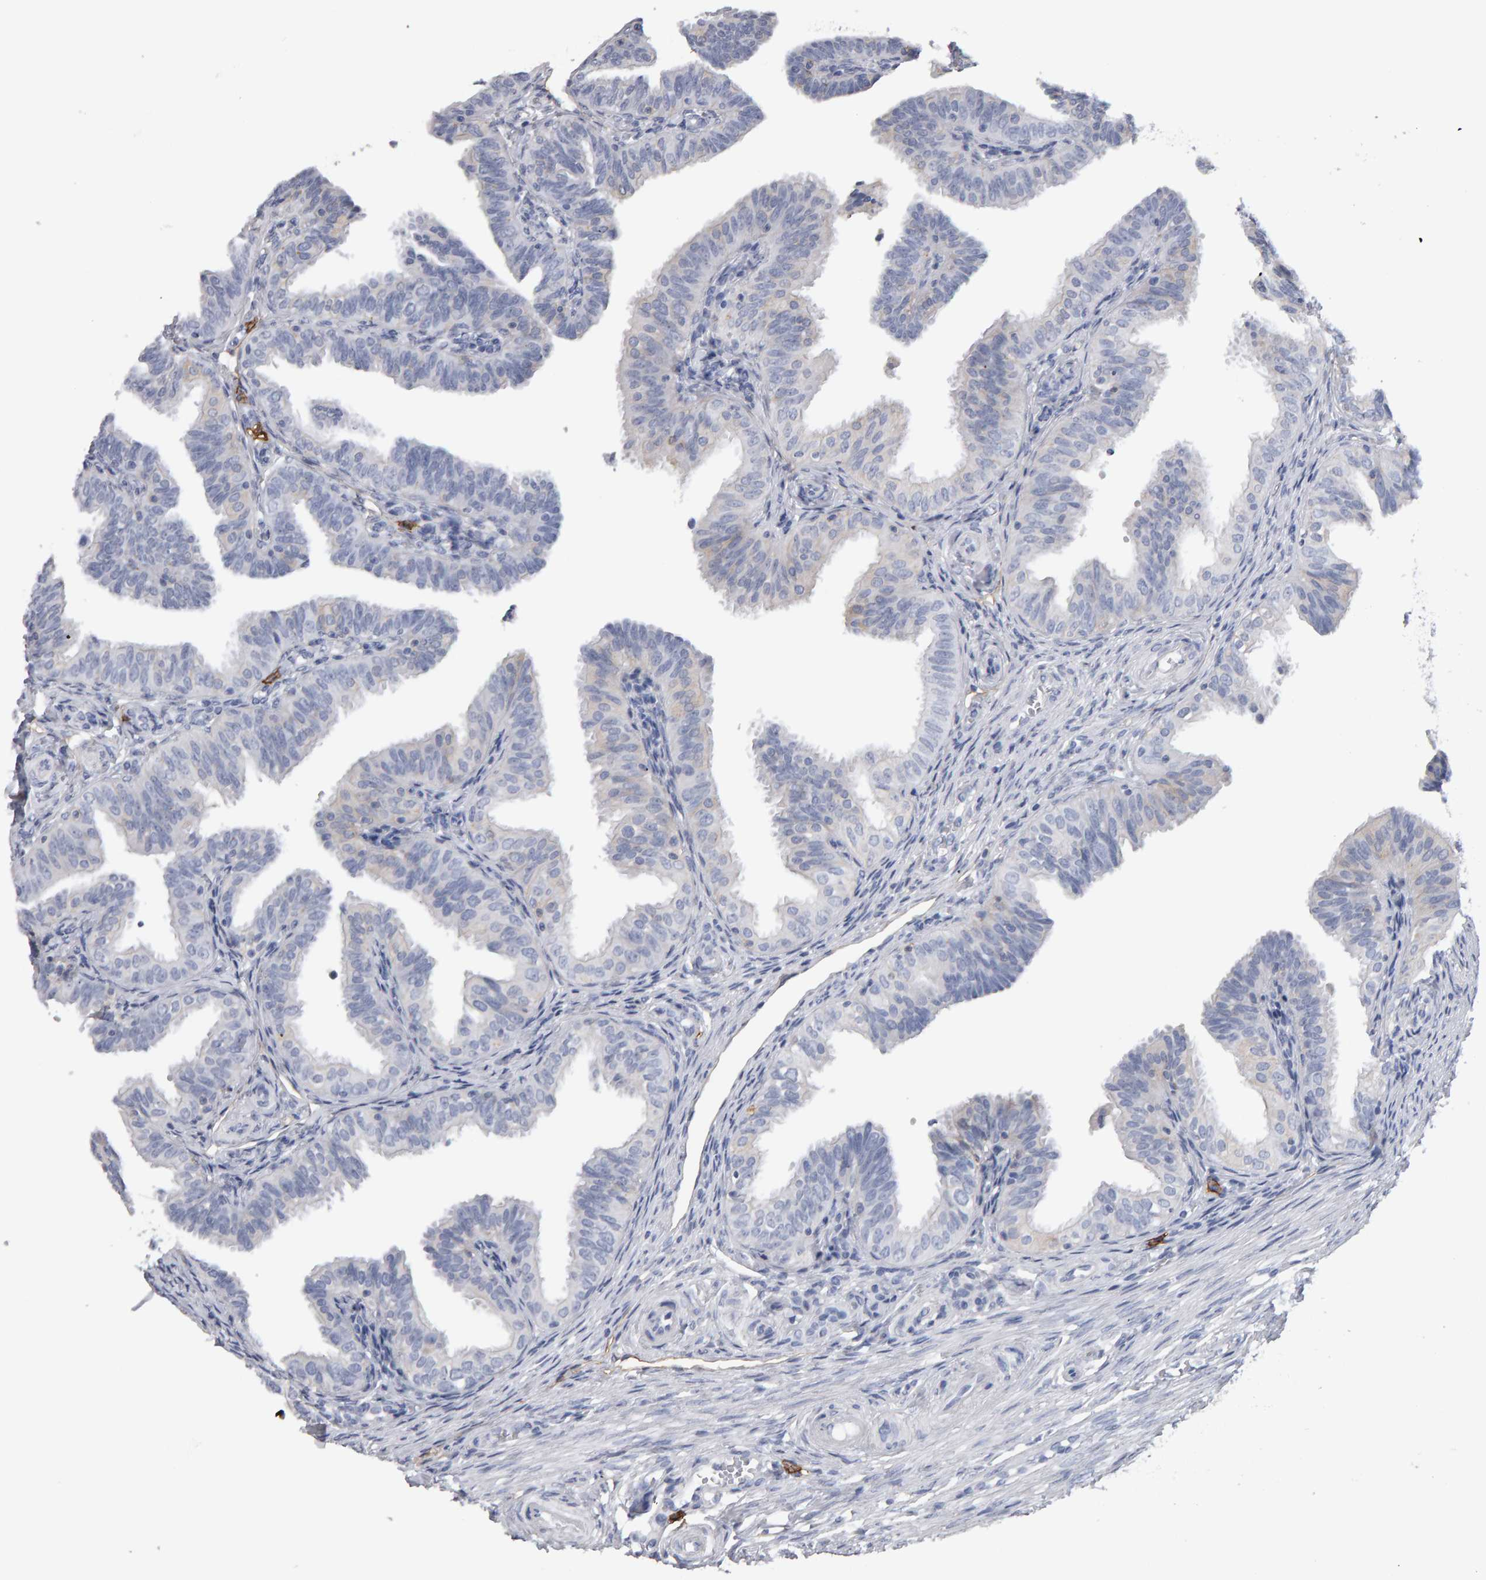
{"staining": {"intensity": "negative", "quantity": "none", "location": "none"}, "tissue": "fallopian tube", "cell_type": "Glandular cells", "image_type": "normal", "snomed": [{"axis": "morphology", "description": "Normal tissue, NOS"}, {"axis": "topography", "description": "Fallopian tube"}], "caption": "A high-resolution histopathology image shows immunohistochemistry staining of benign fallopian tube, which demonstrates no significant positivity in glandular cells.", "gene": "CD38", "patient": {"sex": "female", "age": 35}}